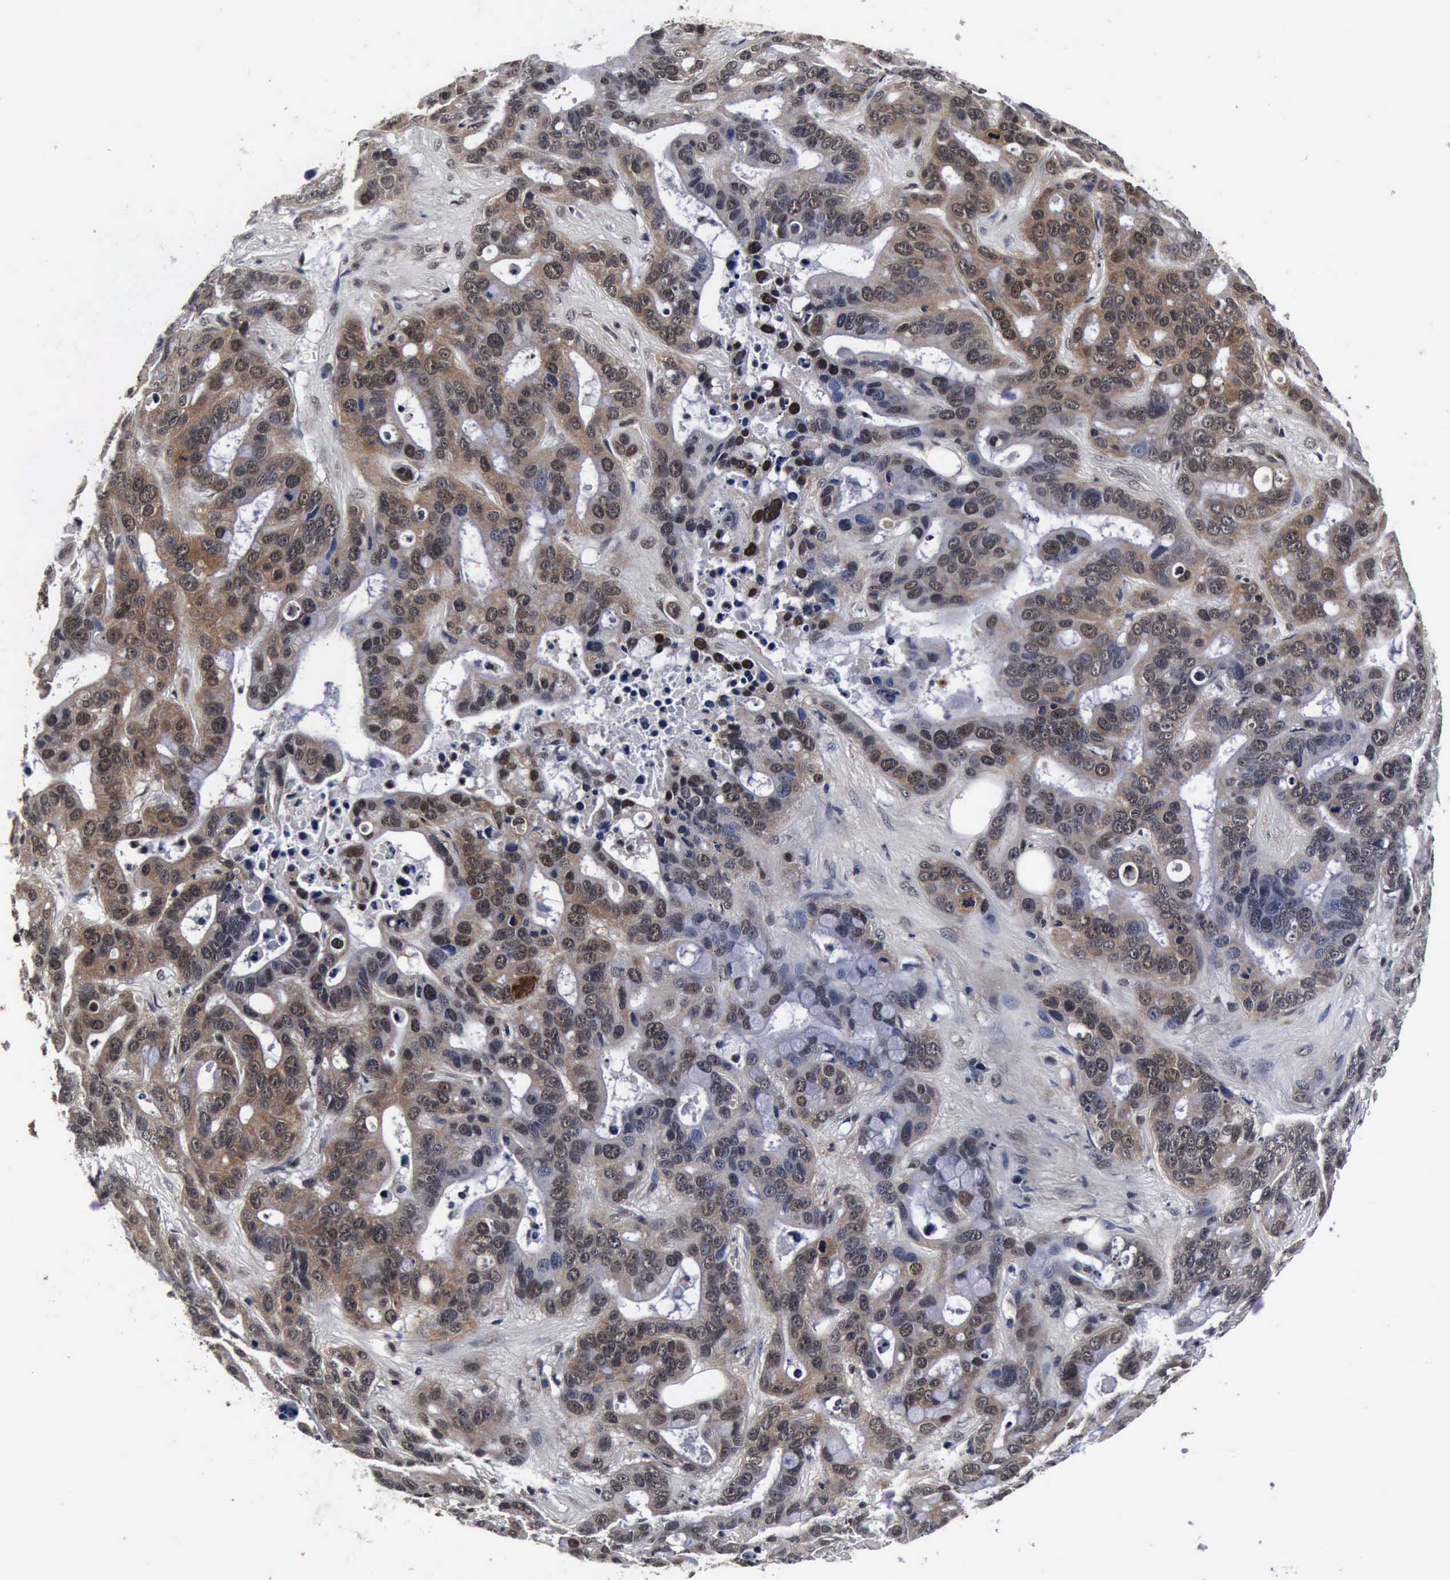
{"staining": {"intensity": "weak", "quantity": "25%-75%", "location": "cytoplasmic/membranous,nuclear"}, "tissue": "liver cancer", "cell_type": "Tumor cells", "image_type": "cancer", "snomed": [{"axis": "morphology", "description": "Cholangiocarcinoma"}, {"axis": "topography", "description": "Liver"}], "caption": "Liver cancer stained for a protein (brown) displays weak cytoplasmic/membranous and nuclear positive positivity in approximately 25%-75% of tumor cells.", "gene": "UBC", "patient": {"sex": "female", "age": 65}}